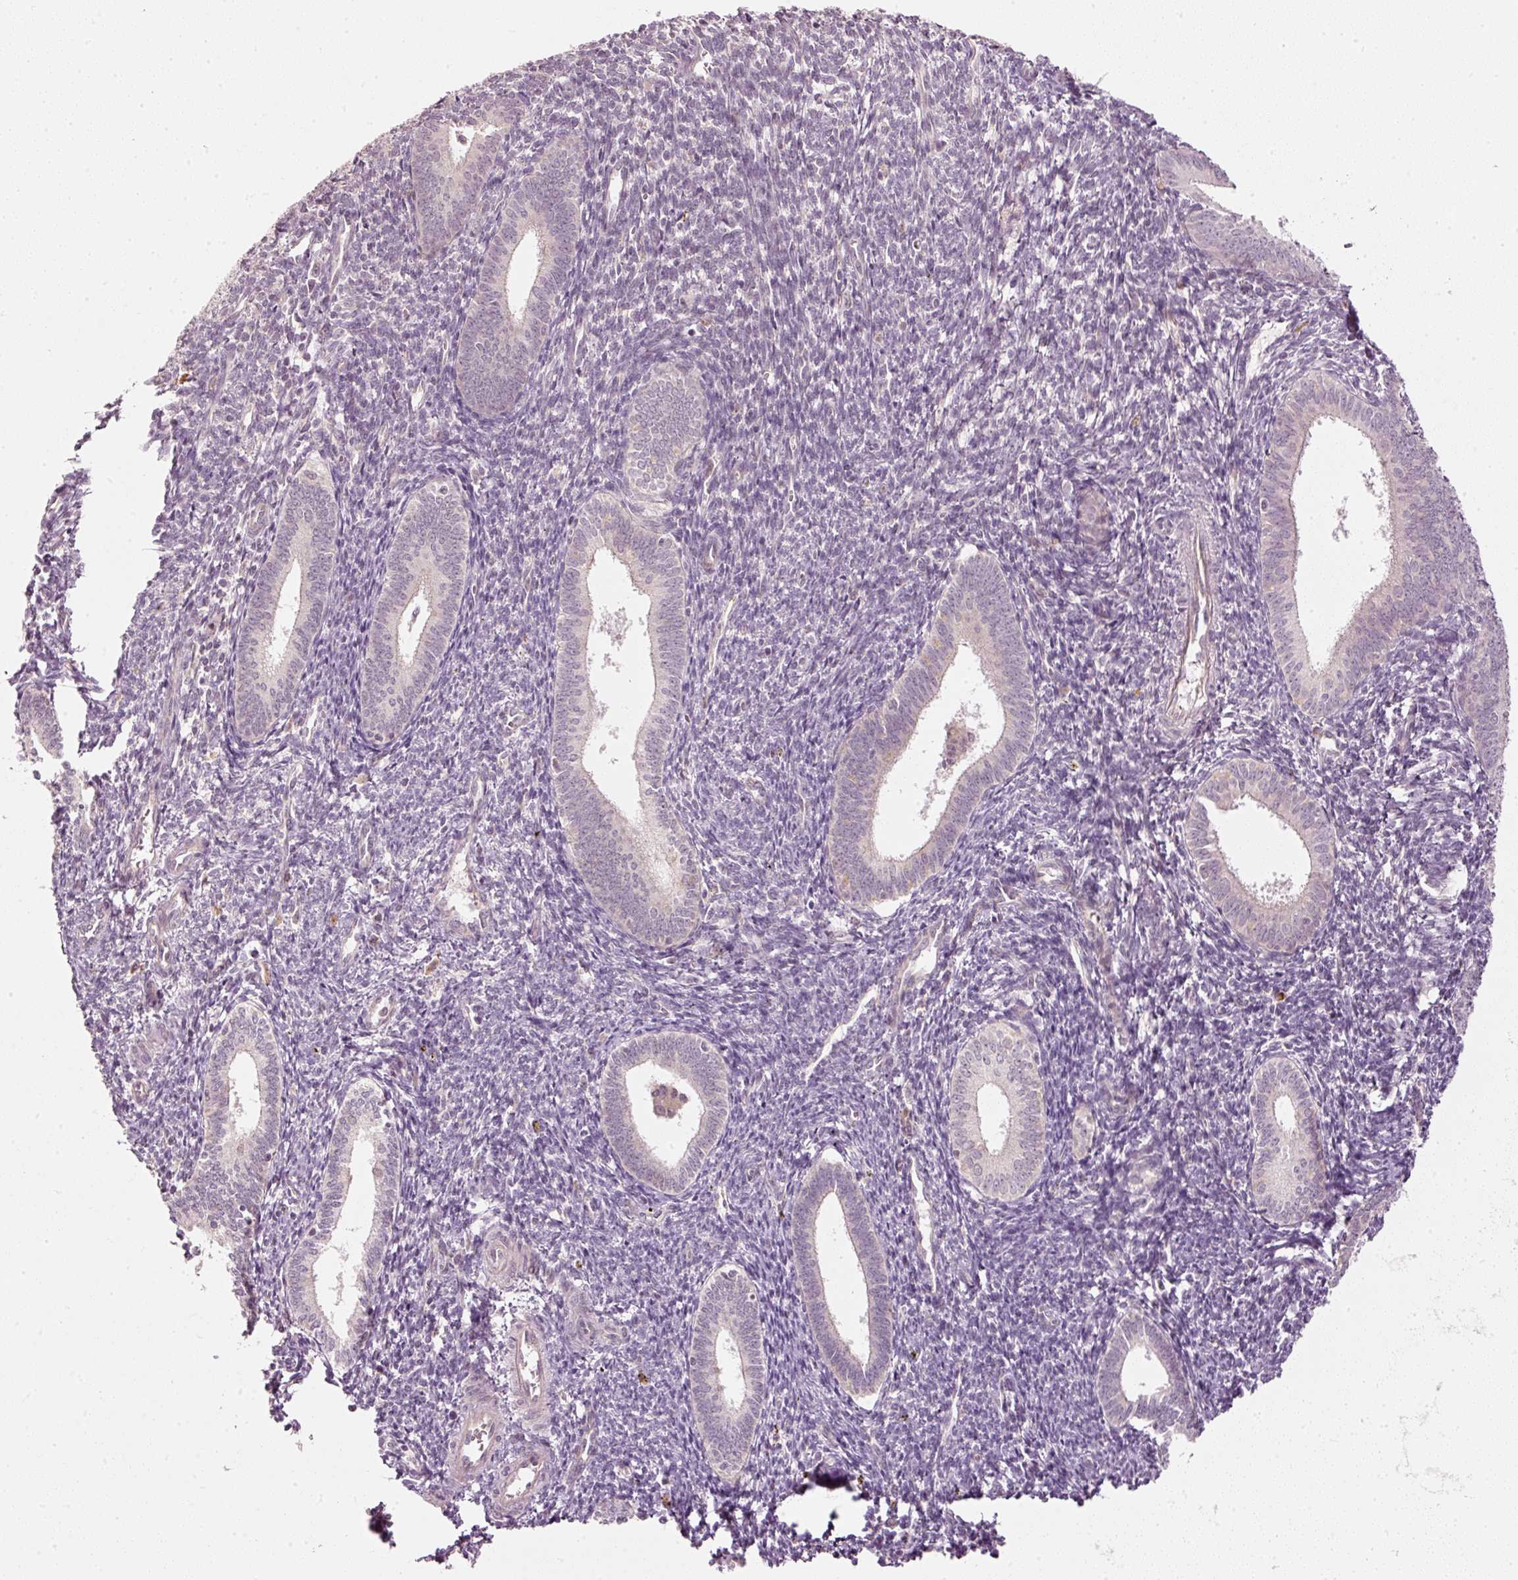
{"staining": {"intensity": "negative", "quantity": "none", "location": "none"}, "tissue": "endometrium", "cell_type": "Cells in endometrial stroma", "image_type": "normal", "snomed": [{"axis": "morphology", "description": "Normal tissue, NOS"}, {"axis": "topography", "description": "Endometrium"}], "caption": "This is a image of immunohistochemistry (IHC) staining of unremarkable endometrium, which shows no expression in cells in endometrial stroma.", "gene": "CDC20B", "patient": {"sex": "female", "age": 41}}